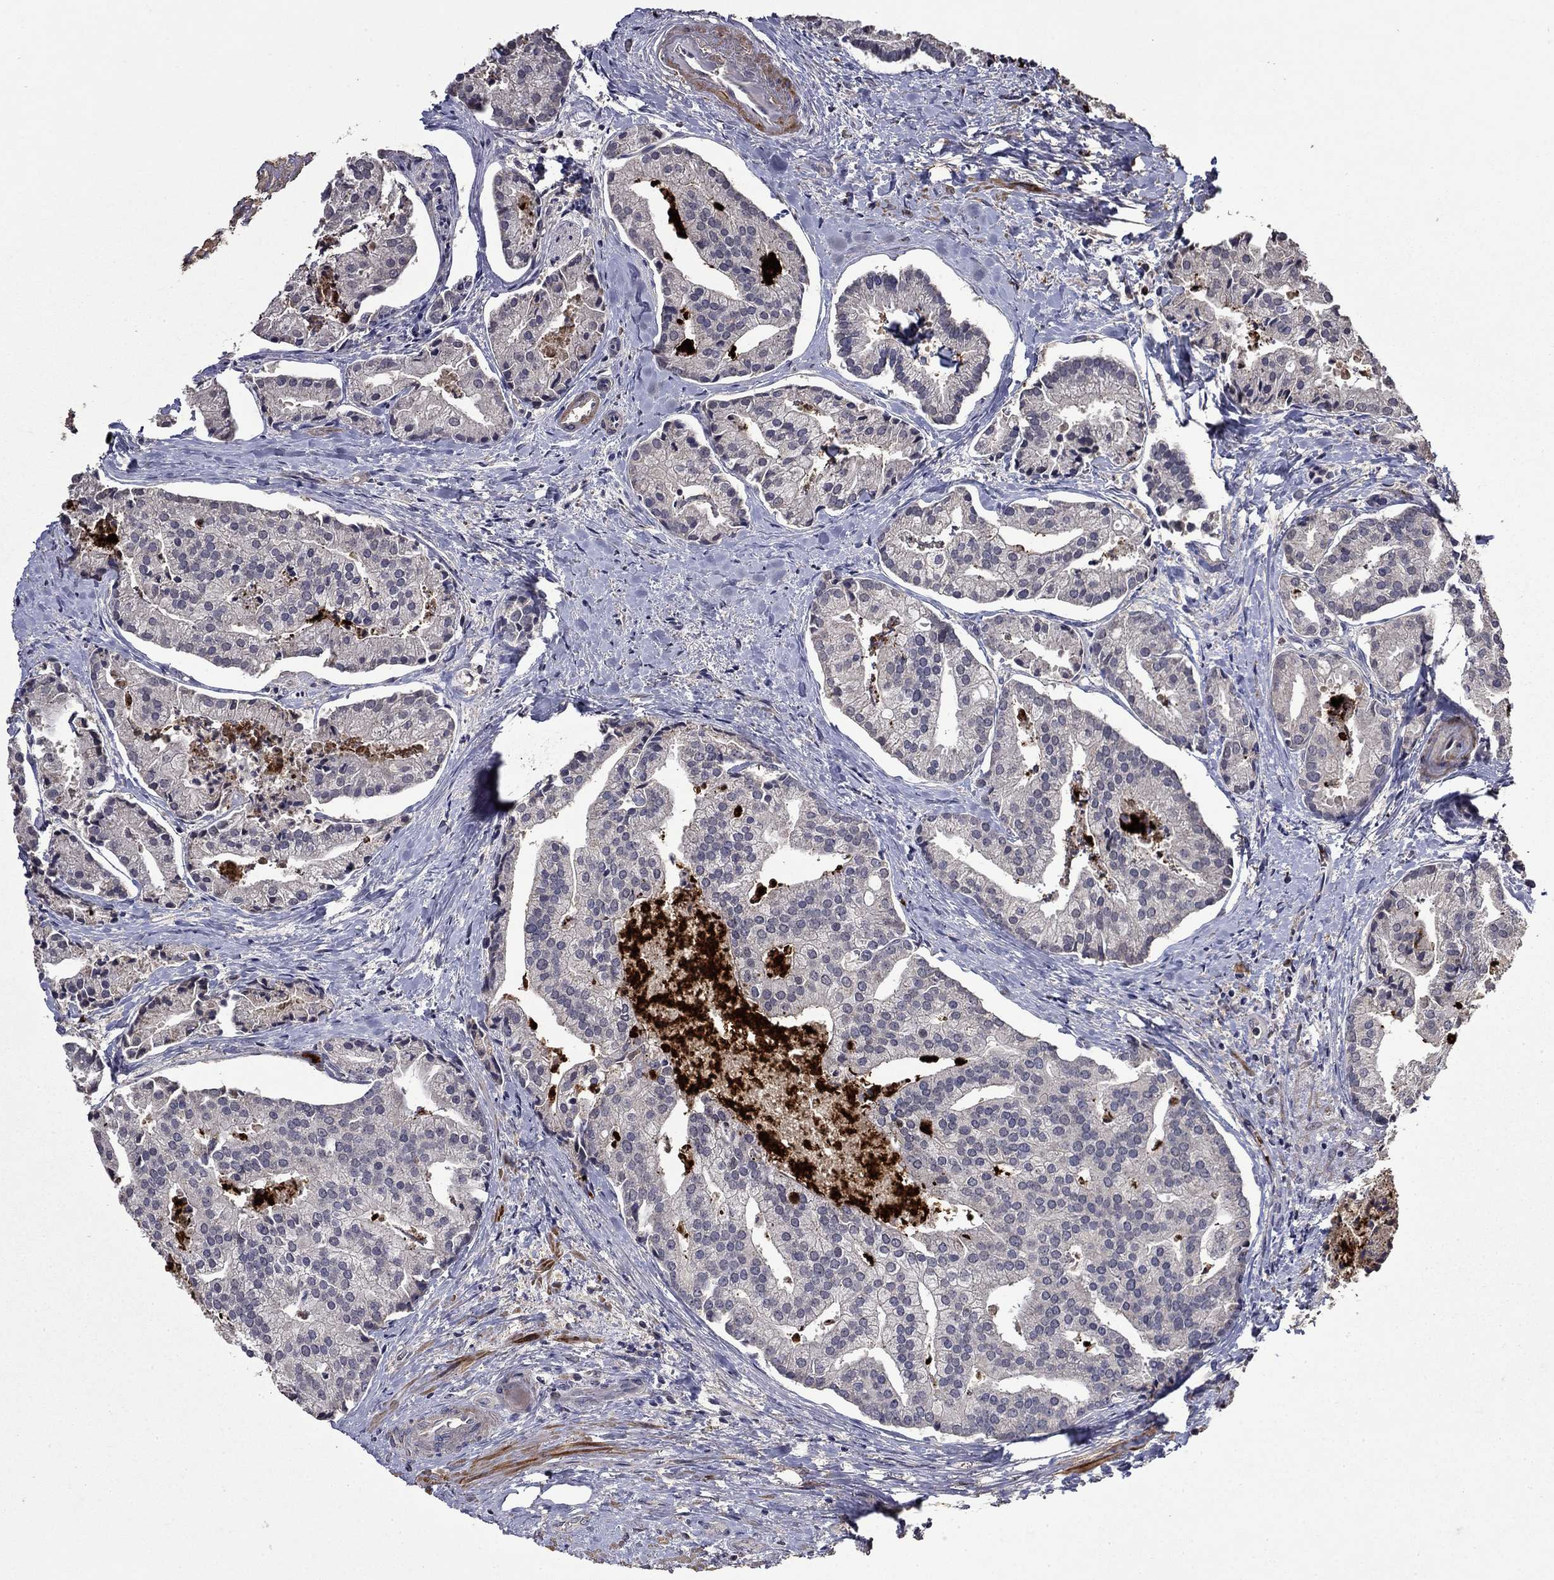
{"staining": {"intensity": "negative", "quantity": "none", "location": "none"}, "tissue": "prostate cancer", "cell_type": "Tumor cells", "image_type": "cancer", "snomed": [{"axis": "morphology", "description": "Adenocarcinoma, NOS"}, {"axis": "topography", "description": "Prostate and seminal vesicle, NOS"}, {"axis": "topography", "description": "Prostate"}], "caption": "Tumor cells are negative for brown protein staining in prostate cancer.", "gene": "SATB1", "patient": {"sex": "male", "age": 44}}